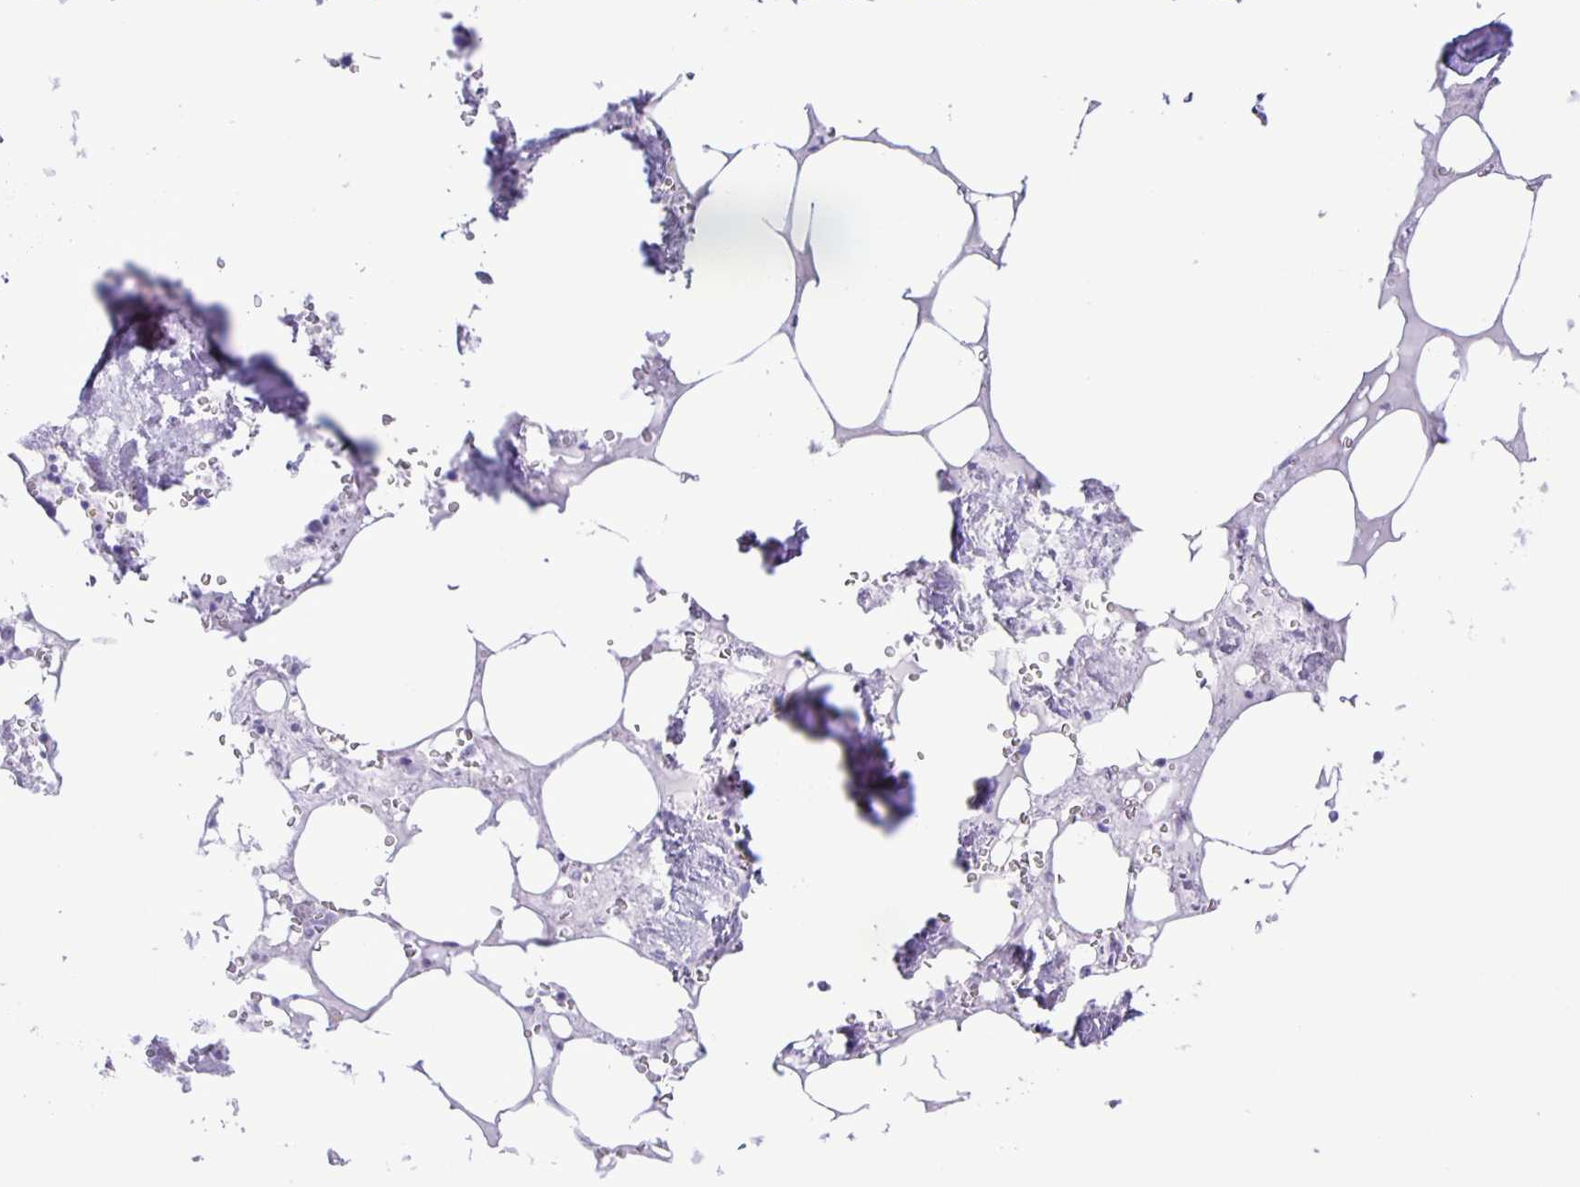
{"staining": {"intensity": "negative", "quantity": "none", "location": "none"}, "tissue": "bone marrow", "cell_type": "Hematopoietic cells", "image_type": "normal", "snomed": [{"axis": "morphology", "description": "Normal tissue, NOS"}, {"axis": "topography", "description": "Bone marrow"}], "caption": "Hematopoietic cells are negative for protein expression in unremarkable human bone marrow. The staining is performed using DAB brown chromogen with nuclei counter-stained in using hematoxylin.", "gene": "EZHIP", "patient": {"sex": "male", "age": 54}}